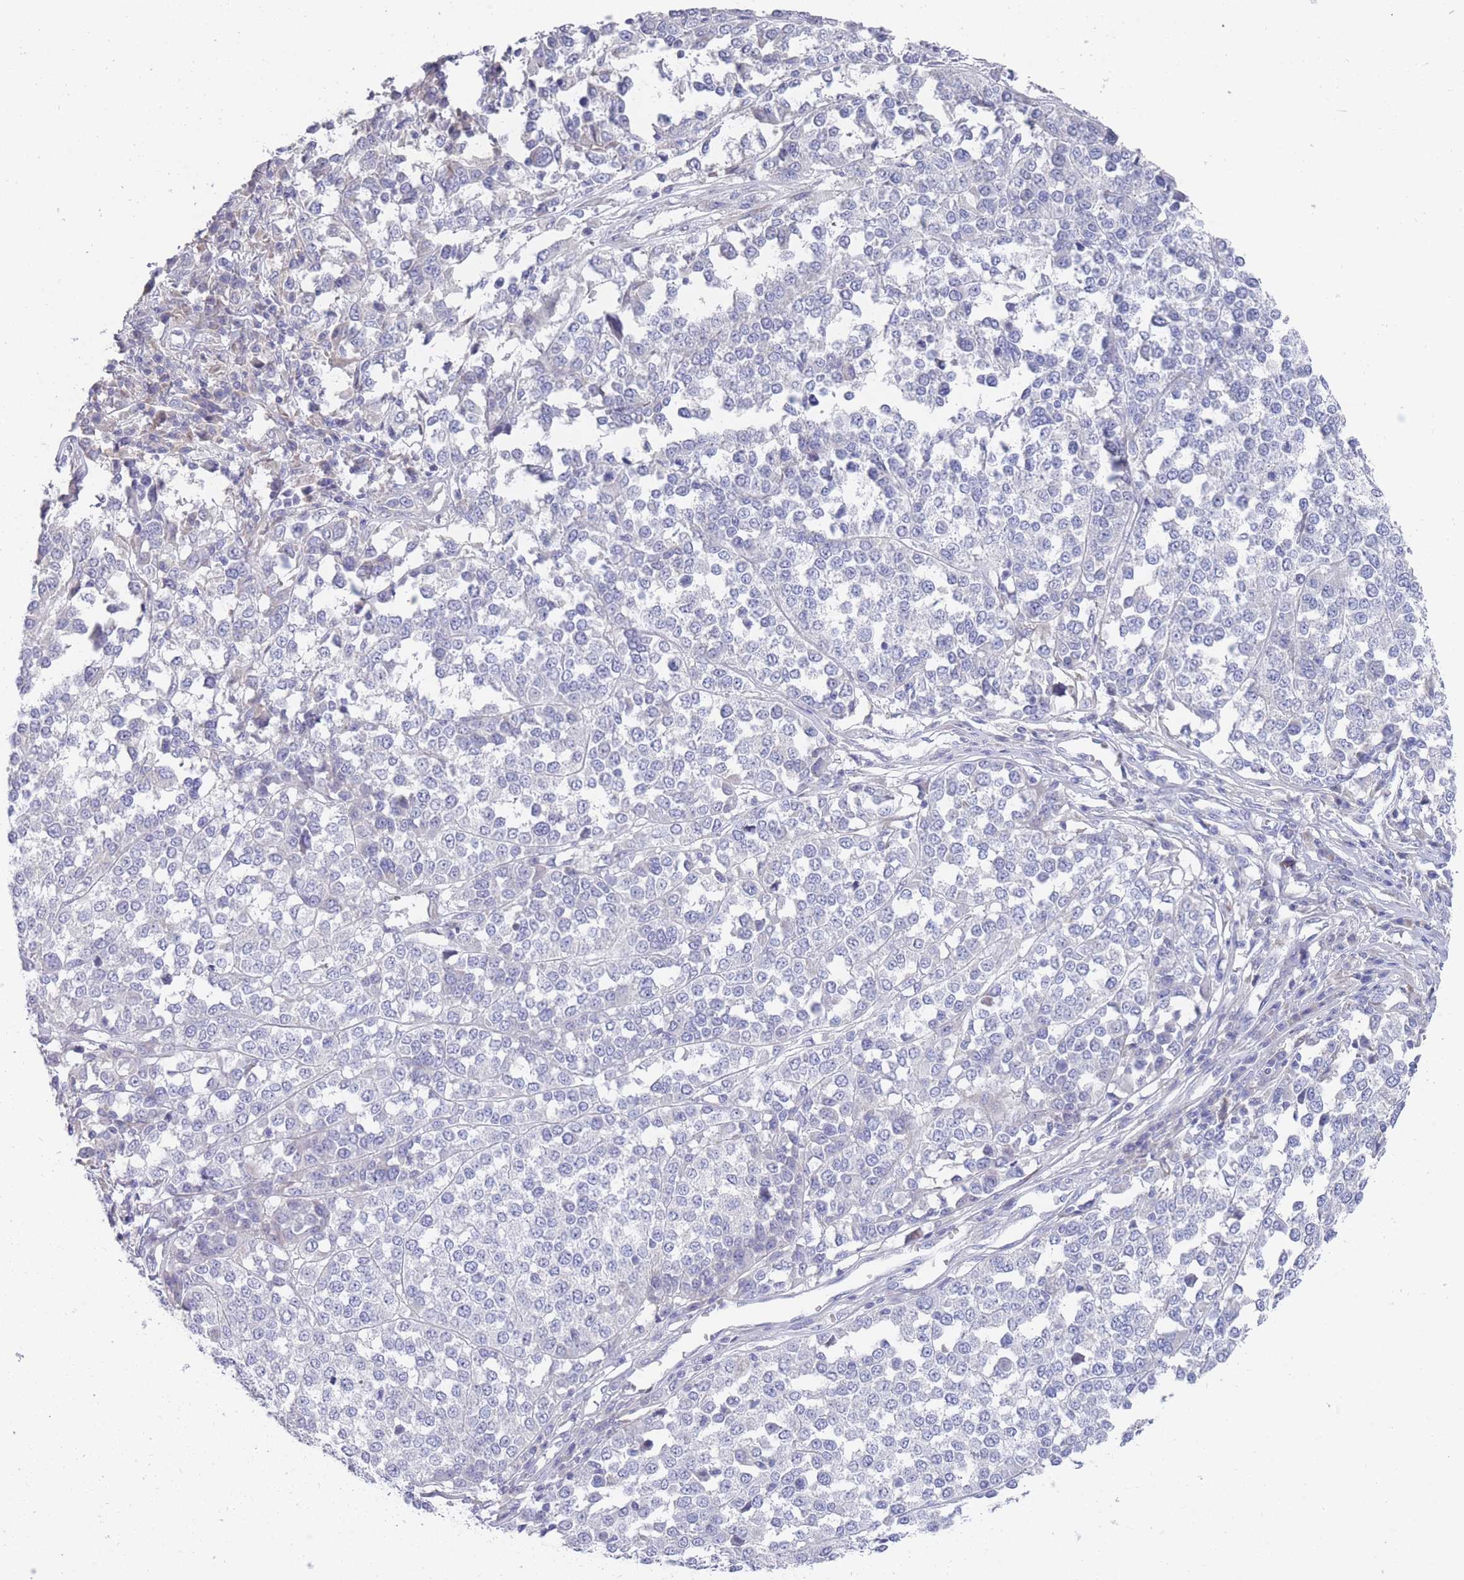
{"staining": {"intensity": "negative", "quantity": "none", "location": "none"}, "tissue": "melanoma", "cell_type": "Tumor cells", "image_type": "cancer", "snomed": [{"axis": "morphology", "description": "Malignant melanoma, Metastatic site"}, {"axis": "topography", "description": "Lymph node"}], "caption": "Tumor cells show no significant positivity in malignant melanoma (metastatic site).", "gene": "PIGU", "patient": {"sex": "male", "age": 44}}